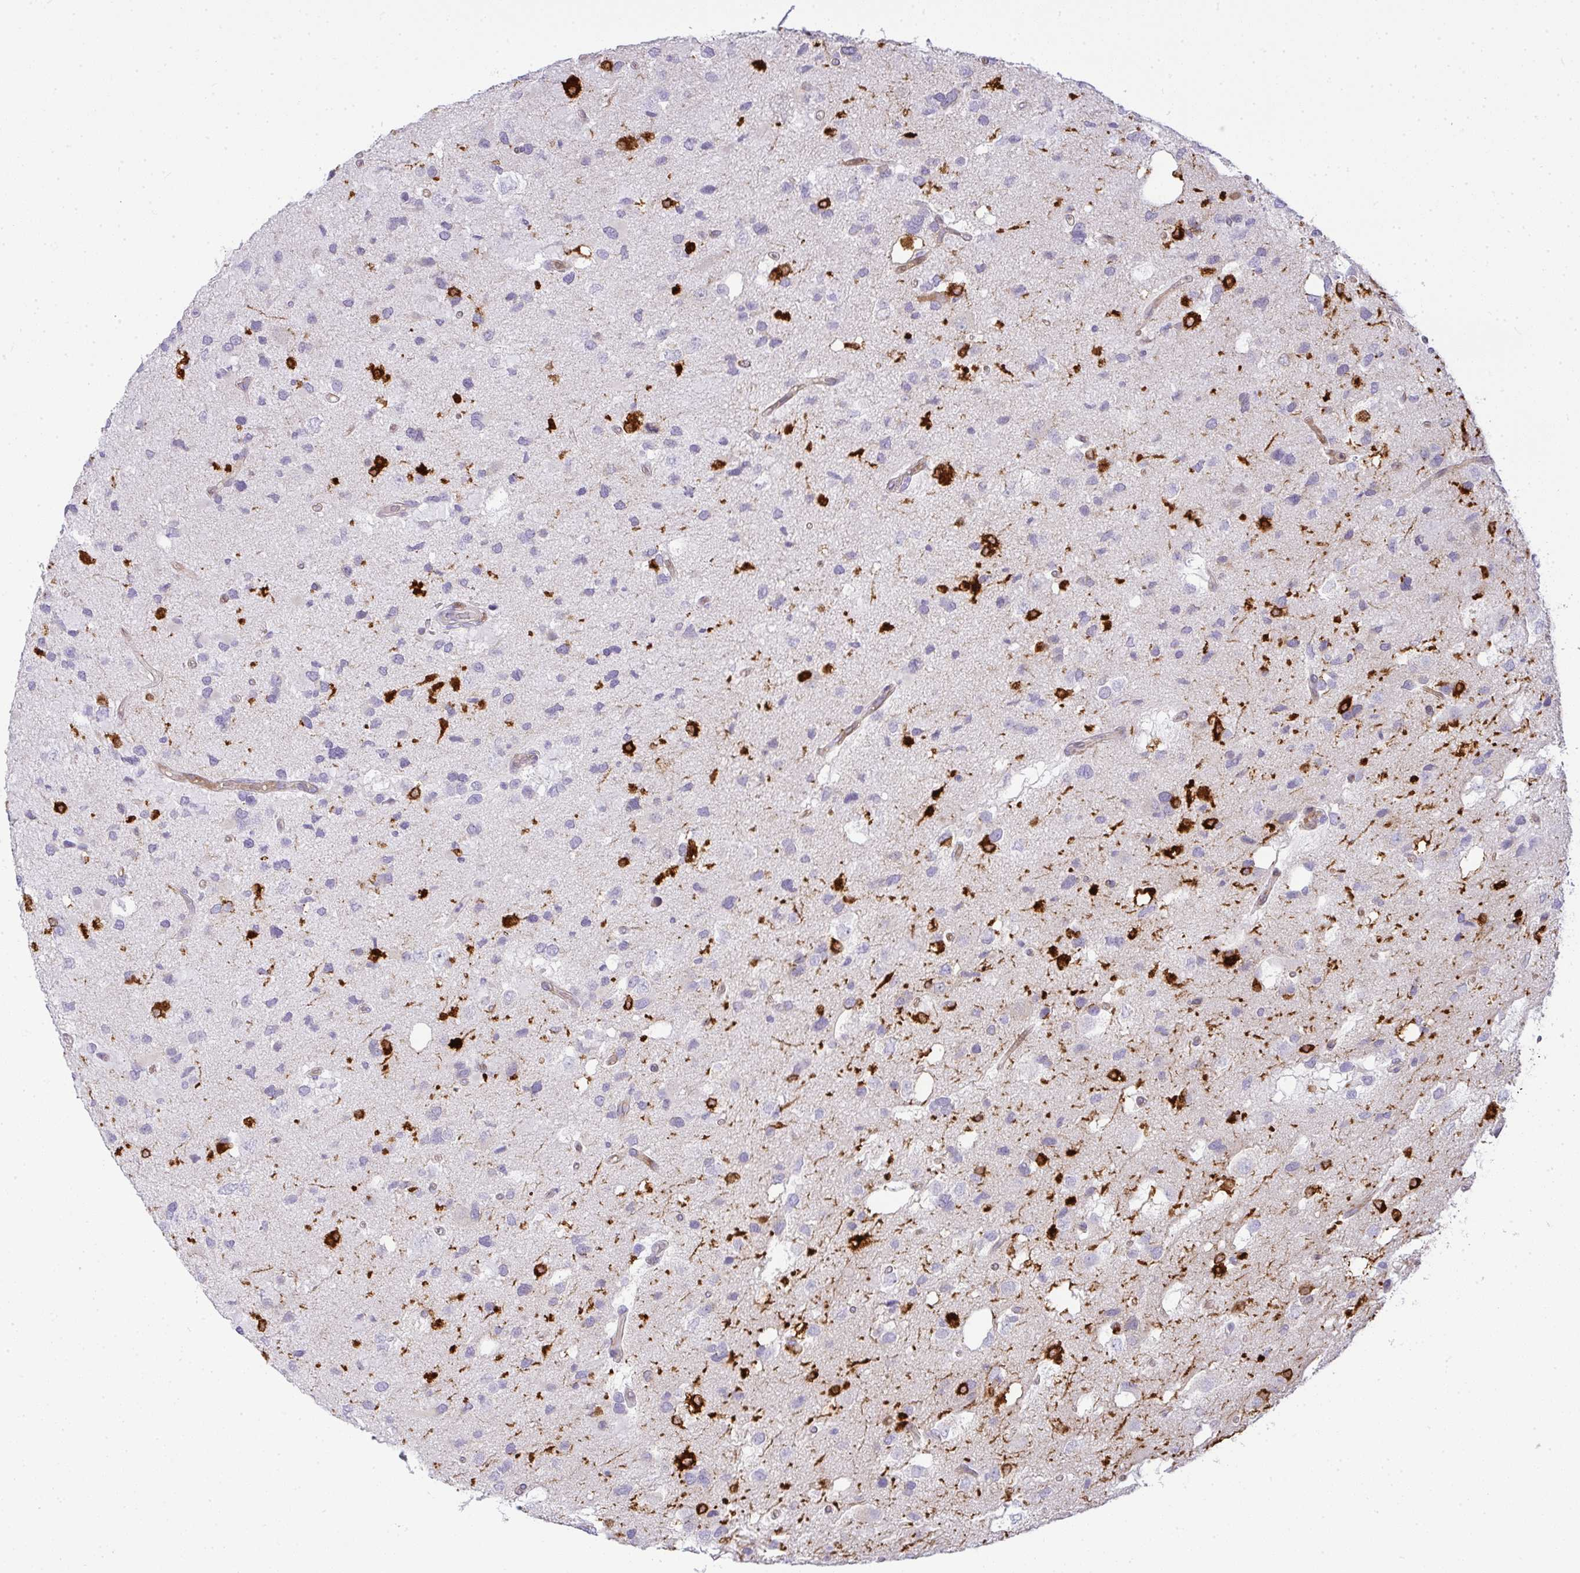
{"staining": {"intensity": "strong", "quantity": "<25%", "location": "cytoplasmic/membranous"}, "tissue": "glioma", "cell_type": "Tumor cells", "image_type": "cancer", "snomed": [{"axis": "morphology", "description": "Glioma, malignant, High grade"}, {"axis": "topography", "description": "Brain"}], "caption": "Glioma stained with a protein marker reveals strong staining in tumor cells.", "gene": "LIPE", "patient": {"sex": "male", "age": 53}}